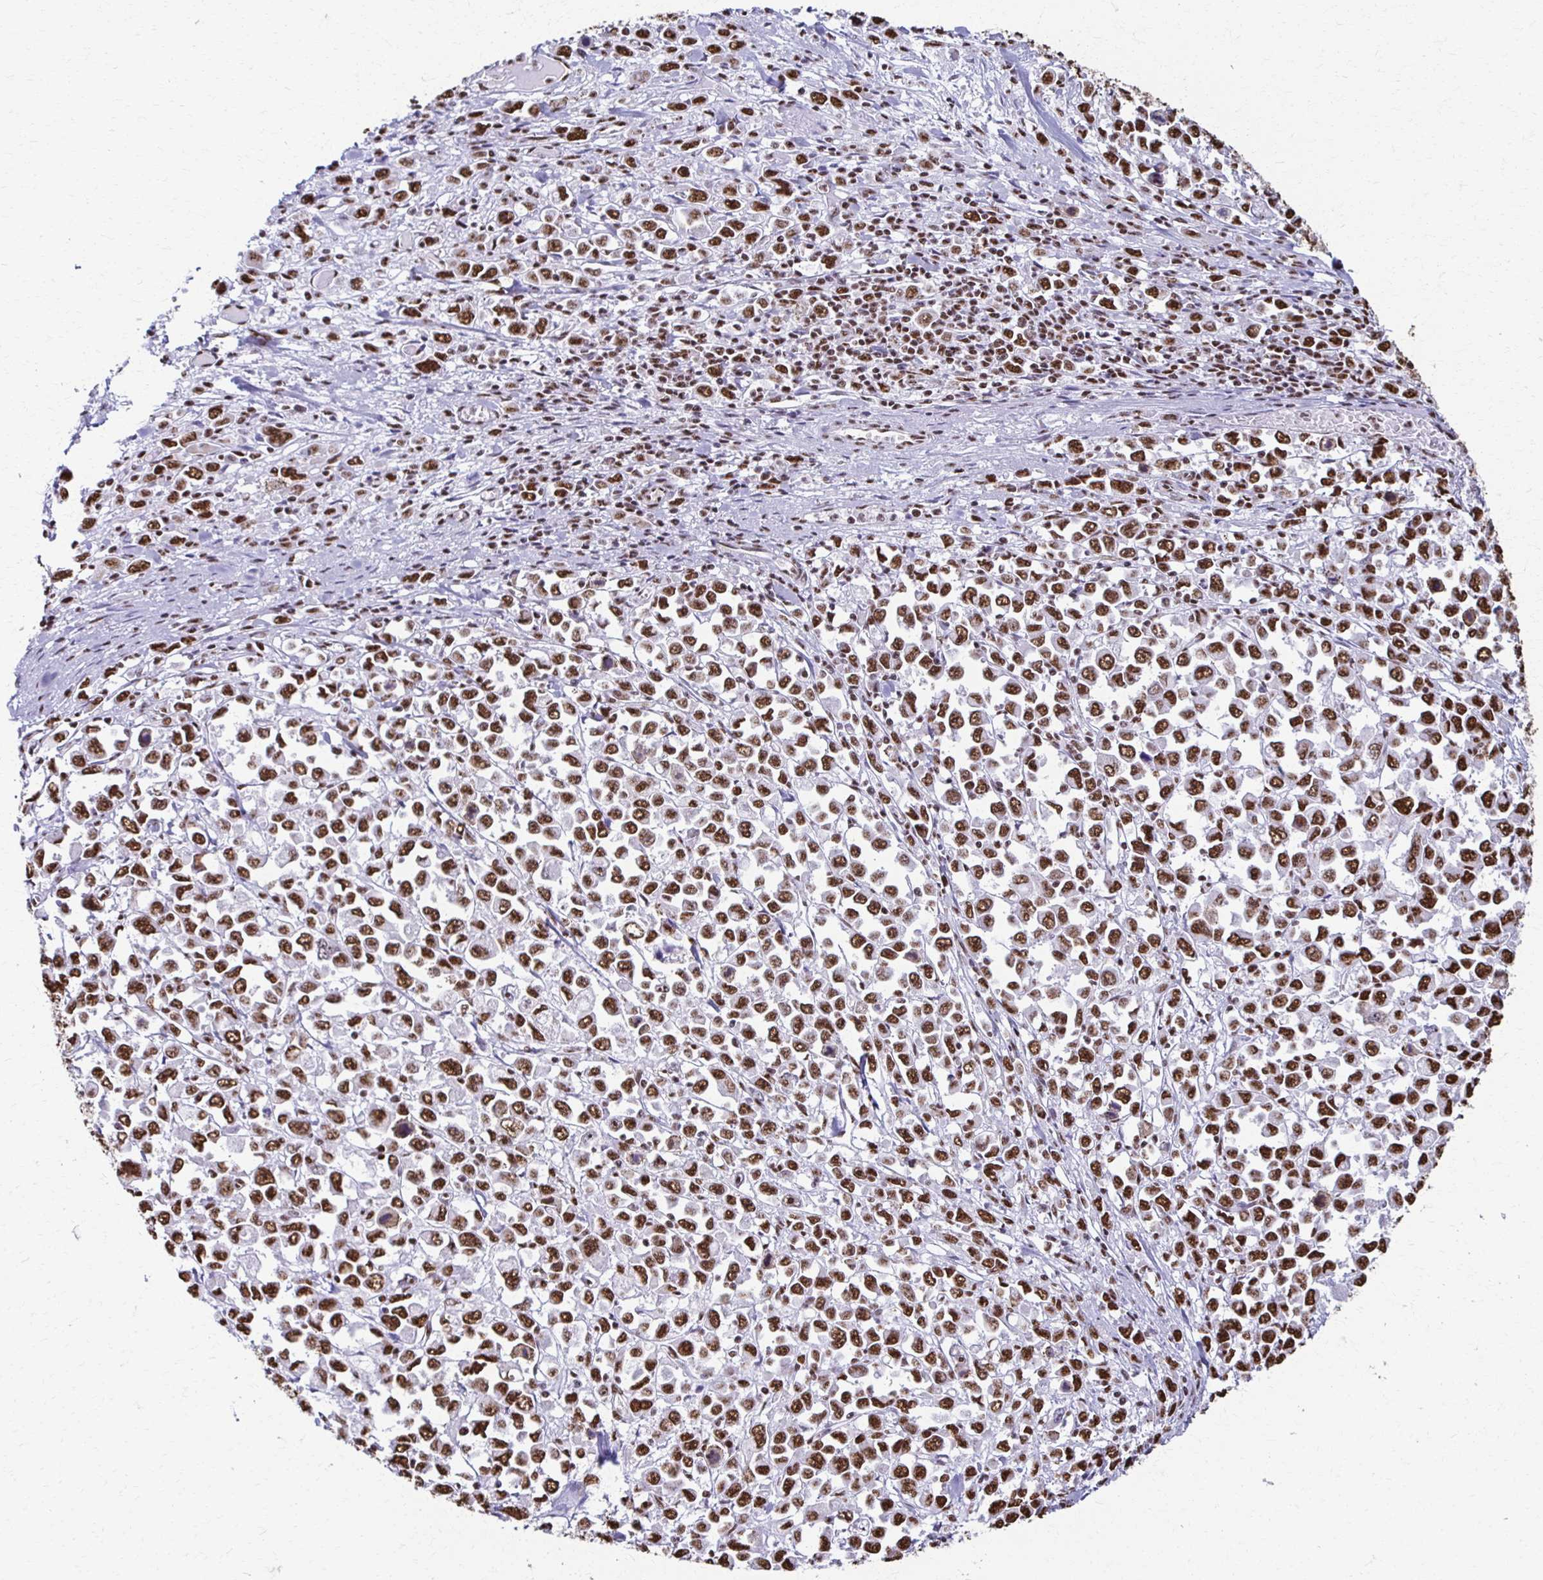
{"staining": {"intensity": "strong", "quantity": ">75%", "location": "nuclear"}, "tissue": "stomach cancer", "cell_type": "Tumor cells", "image_type": "cancer", "snomed": [{"axis": "morphology", "description": "Adenocarcinoma, NOS"}, {"axis": "topography", "description": "Stomach, upper"}], "caption": "Tumor cells reveal strong nuclear expression in about >75% of cells in stomach cancer (adenocarcinoma). (IHC, brightfield microscopy, high magnification).", "gene": "NONO", "patient": {"sex": "male", "age": 70}}